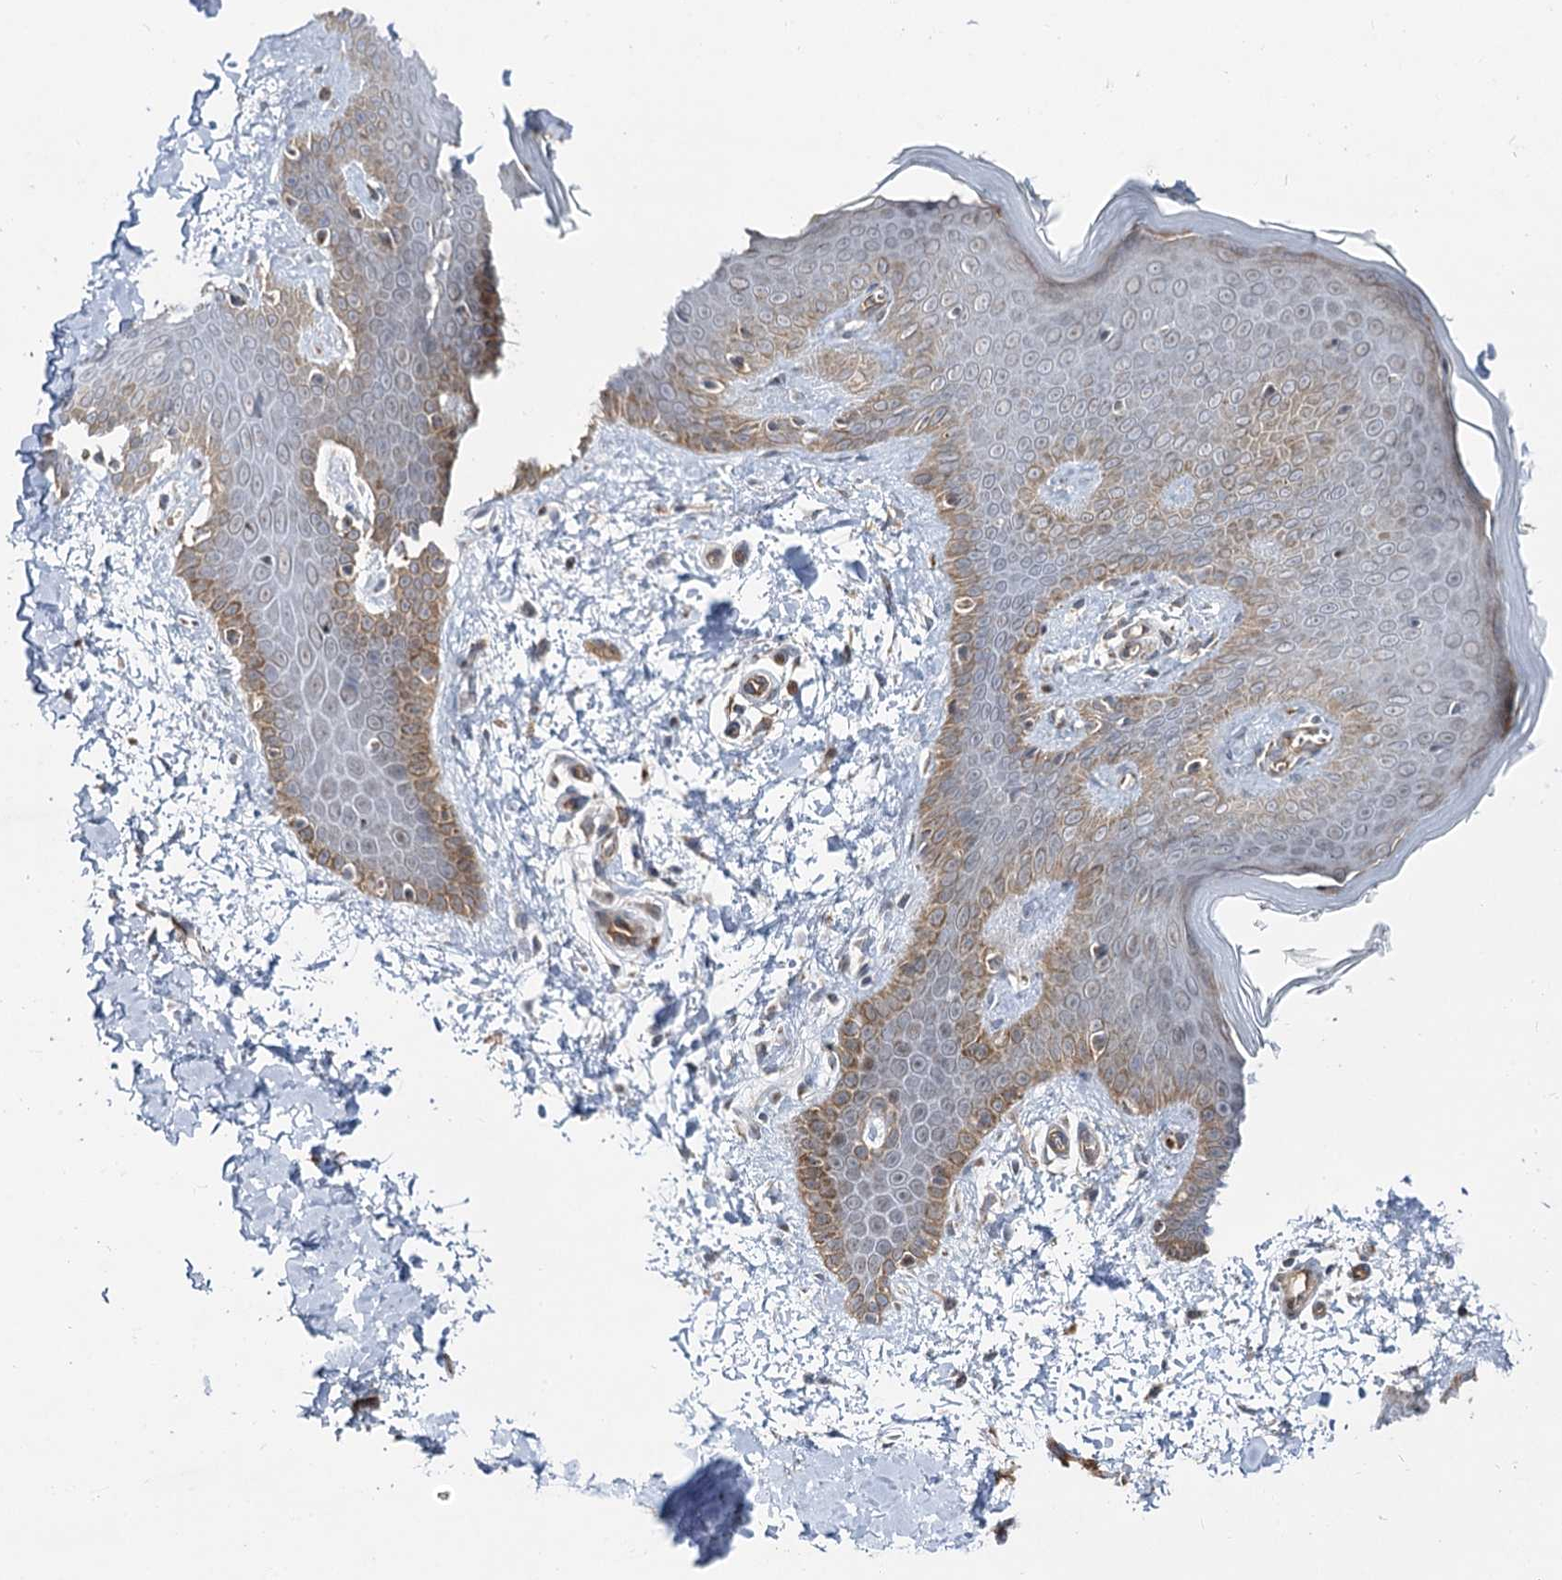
{"staining": {"intensity": "moderate", "quantity": ">75%", "location": "cytoplasmic/membranous"}, "tissue": "skin", "cell_type": "Fibroblasts", "image_type": "normal", "snomed": [{"axis": "morphology", "description": "Normal tissue, NOS"}, {"axis": "topography", "description": "Skin"}], "caption": "A histopathology image showing moderate cytoplasmic/membranous expression in about >75% of fibroblasts in normal skin, as visualized by brown immunohistochemical staining.", "gene": "CBR4", "patient": {"sex": "male", "age": 36}}